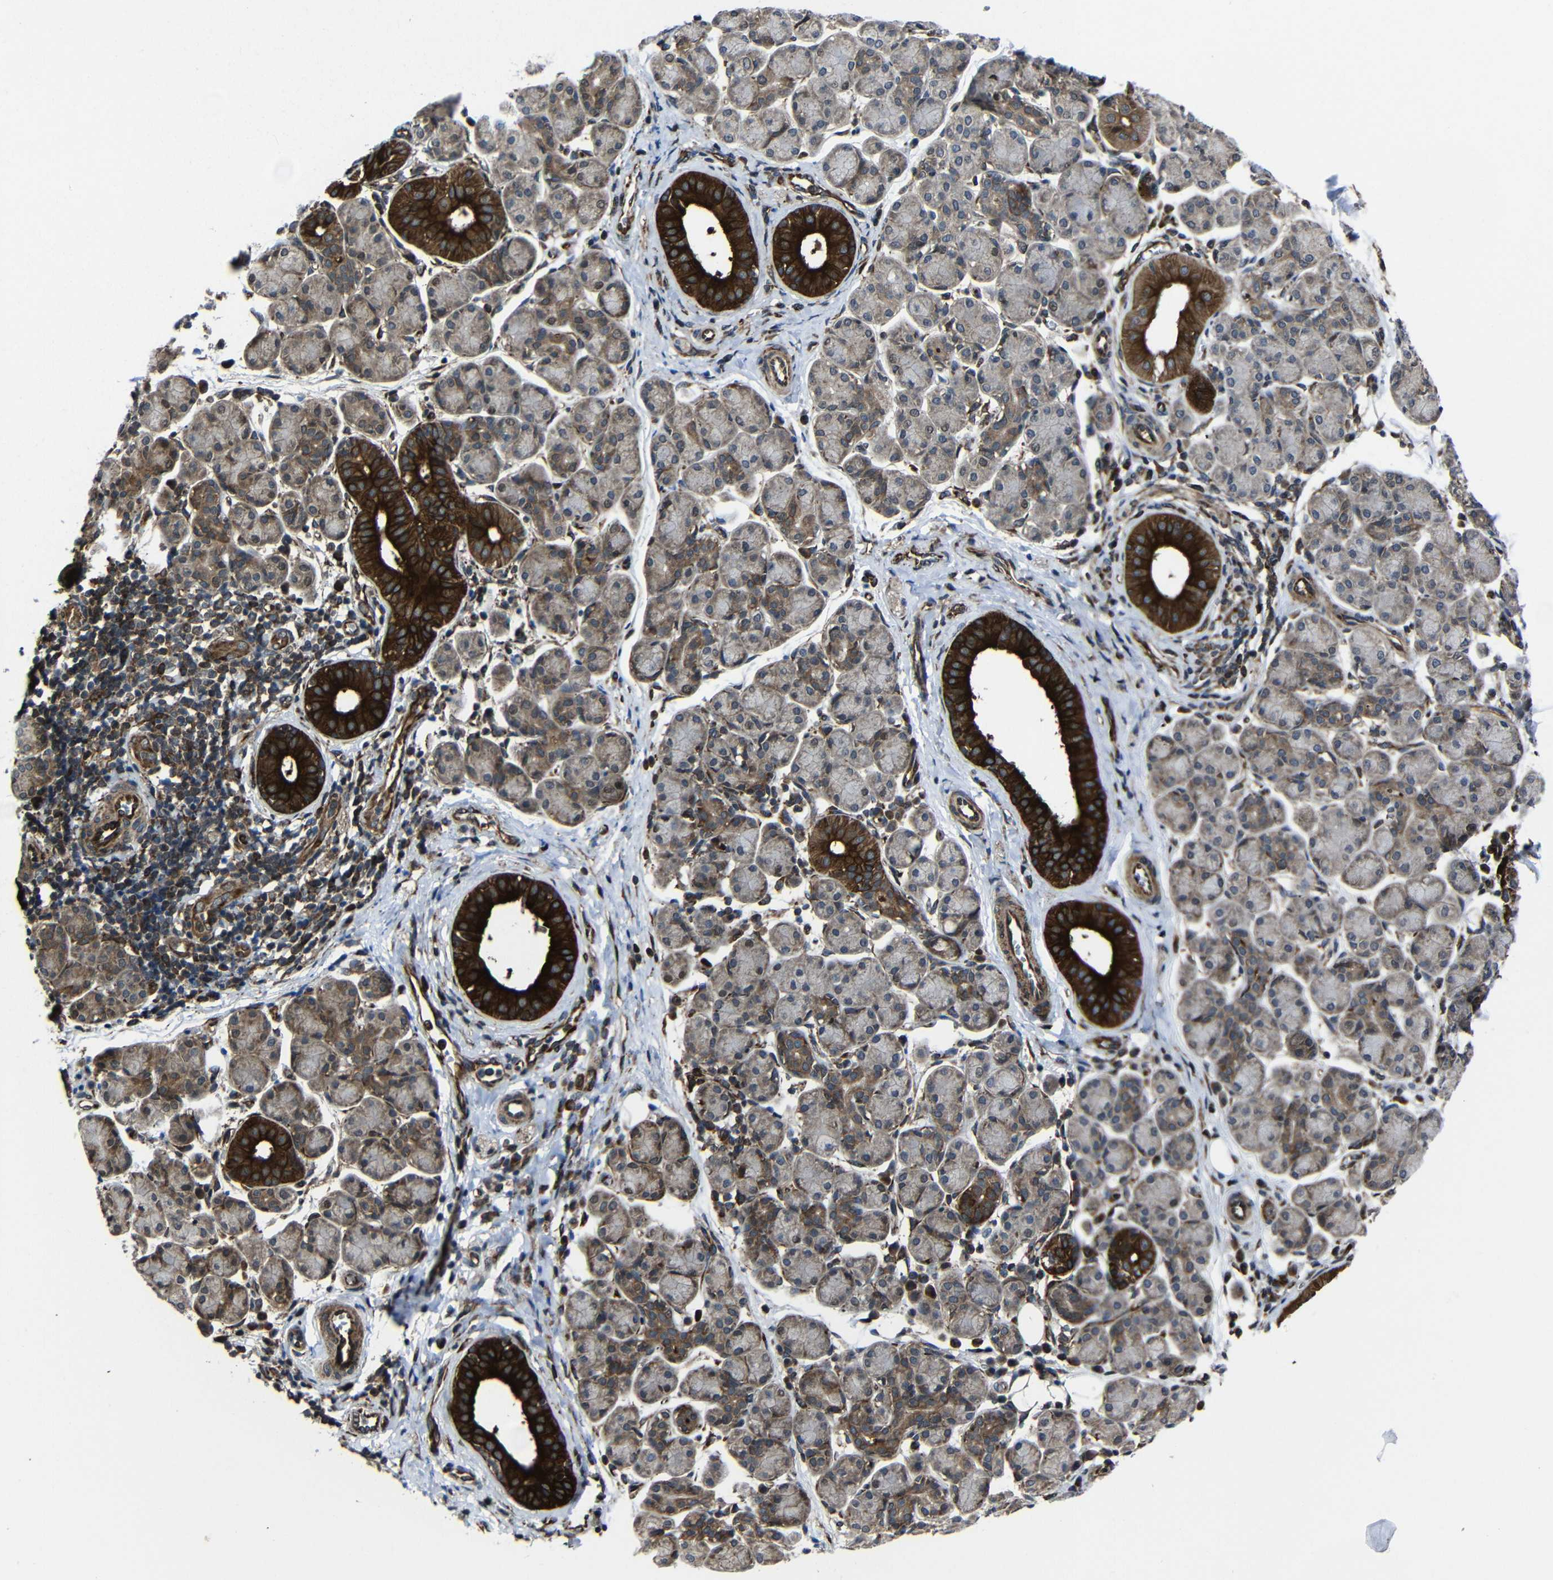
{"staining": {"intensity": "strong", "quantity": "25%-75%", "location": "cytoplasmic/membranous"}, "tissue": "salivary gland", "cell_type": "Glandular cells", "image_type": "normal", "snomed": [{"axis": "morphology", "description": "Normal tissue, NOS"}, {"axis": "morphology", "description": "Inflammation, NOS"}, {"axis": "topography", "description": "Lymph node"}, {"axis": "topography", "description": "Salivary gland"}], "caption": "Salivary gland stained with immunohistochemistry (IHC) reveals strong cytoplasmic/membranous staining in about 25%-75% of glandular cells. (DAB (3,3'-diaminobenzidine) IHC, brown staining for protein, blue staining for nuclei).", "gene": "KIAA0513", "patient": {"sex": "male", "age": 3}}